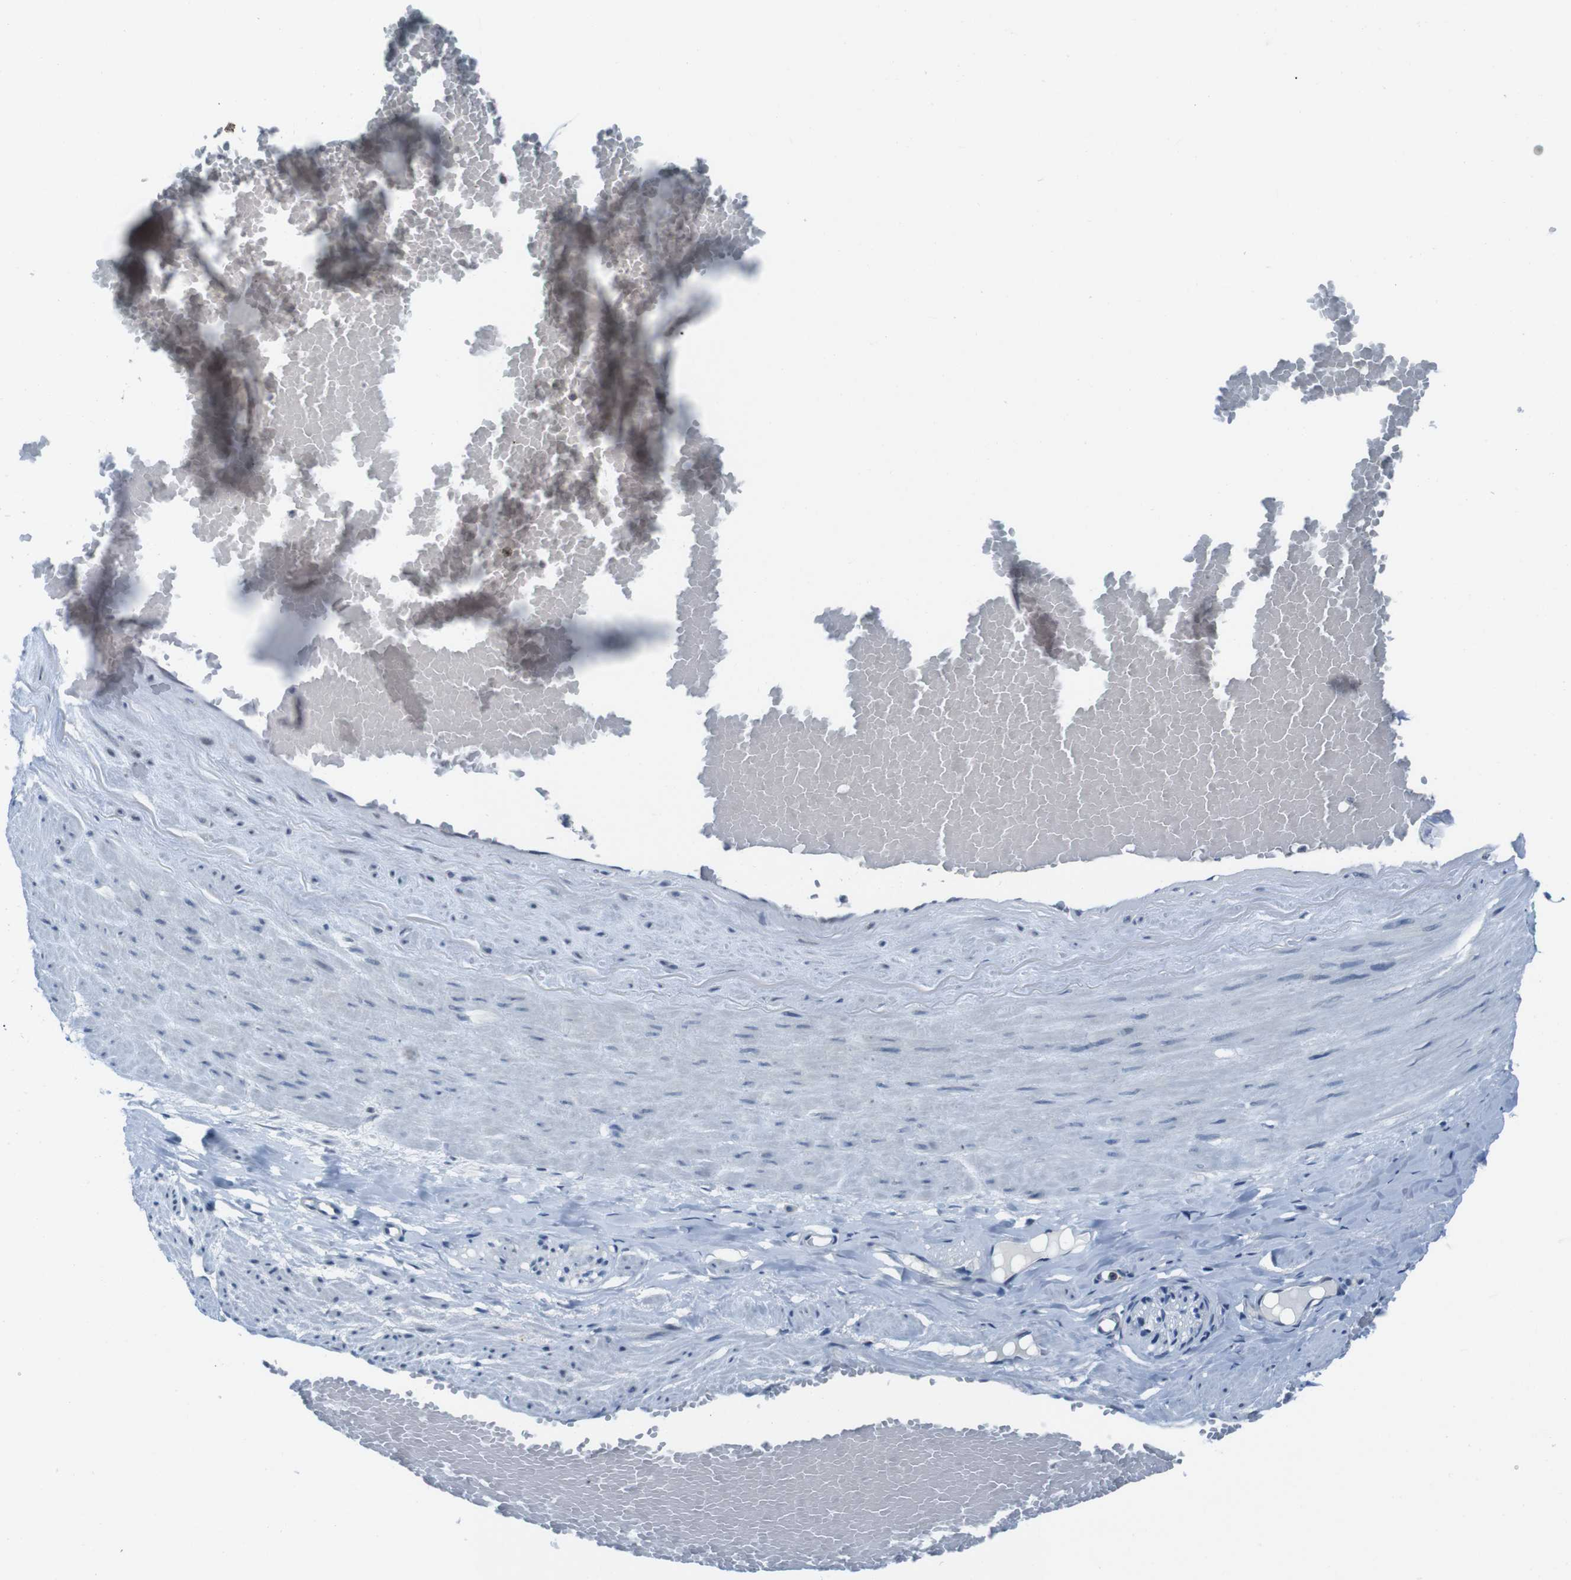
{"staining": {"intensity": "negative", "quantity": "none", "location": "none"}, "tissue": "adipose tissue", "cell_type": "Adipocytes", "image_type": "normal", "snomed": [{"axis": "morphology", "description": "Normal tissue, NOS"}, {"axis": "topography", "description": "Soft tissue"}, {"axis": "topography", "description": "Vascular tissue"}], "caption": "DAB immunohistochemical staining of normal adipose tissue displays no significant positivity in adipocytes. (Stains: DAB immunohistochemistry with hematoxylin counter stain, Microscopy: brightfield microscopy at high magnification).", "gene": "LRP5", "patient": {"sex": "female", "age": 35}}